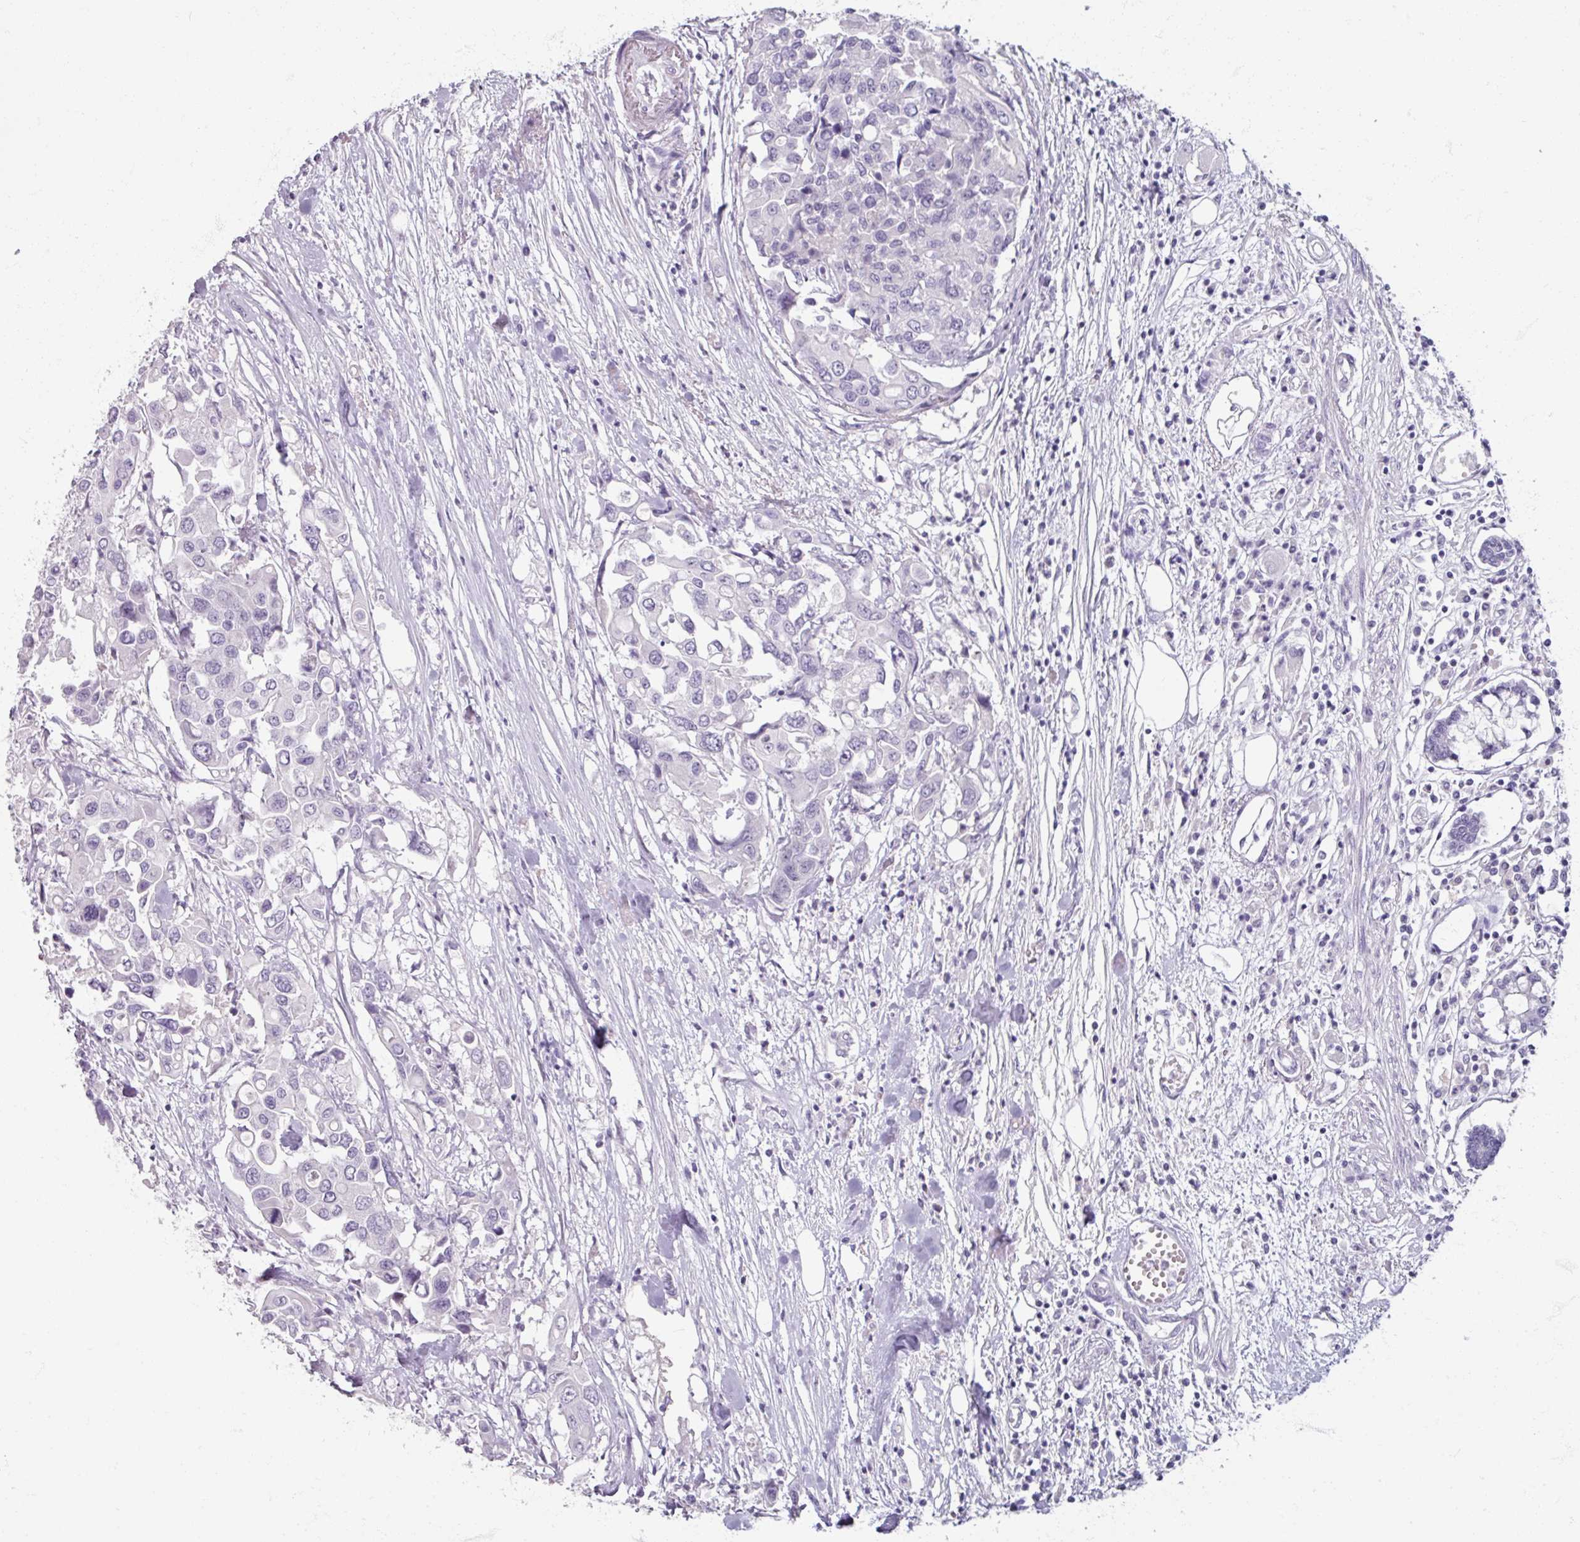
{"staining": {"intensity": "negative", "quantity": "none", "location": "none"}, "tissue": "colorectal cancer", "cell_type": "Tumor cells", "image_type": "cancer", "snomed": [{"axis": "morphology", "description": "Adenocarcinoma, NOS"}, {"axis": "topography", "description": "Colon"}], "caption": "Tumor cells show no significant expression in adenocarcinoma (colorectal).", "gene": "TG", "patient": {"sex": "male", "age": 77}}